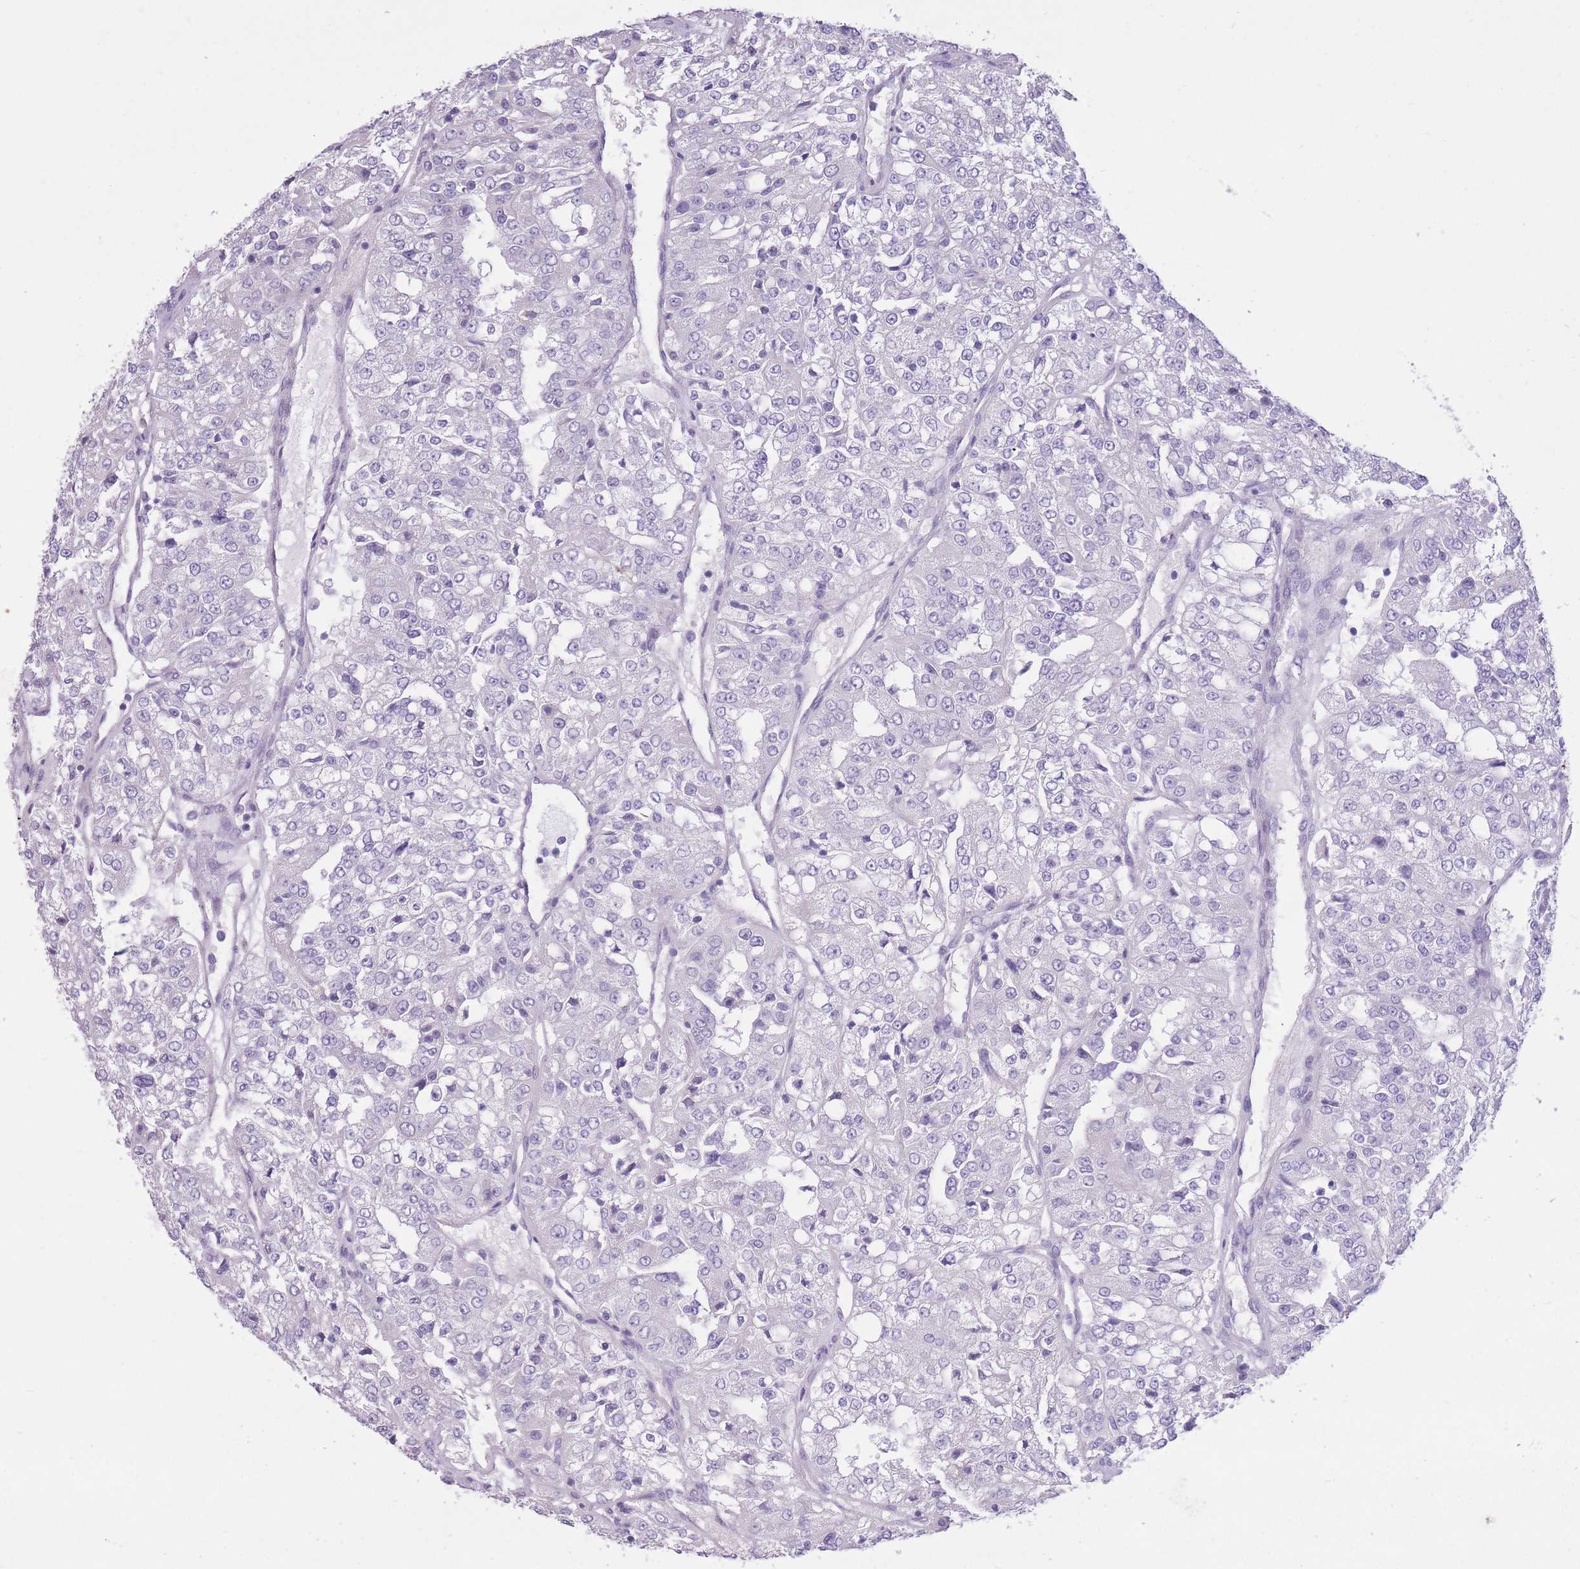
{"staining": {"intensity": "negative", "quantity": "none", "location": "none"}, "tissue": "renal cancer", "cell_type": "Tumor cells", "image_type": "cancer", "snomed": [{"axis": "morphology", "description": "Adenocarcinoma, NOS"}, {"axis": "topography", "description": "Kidney"}], "caption": "Renal cancer (adenocarcinoma) stained for a protein using immunohistochemistry demonstrates no positivity tumor cells.", "gene": "WDR70", "patient": {"sex": "female", "age": 63}}